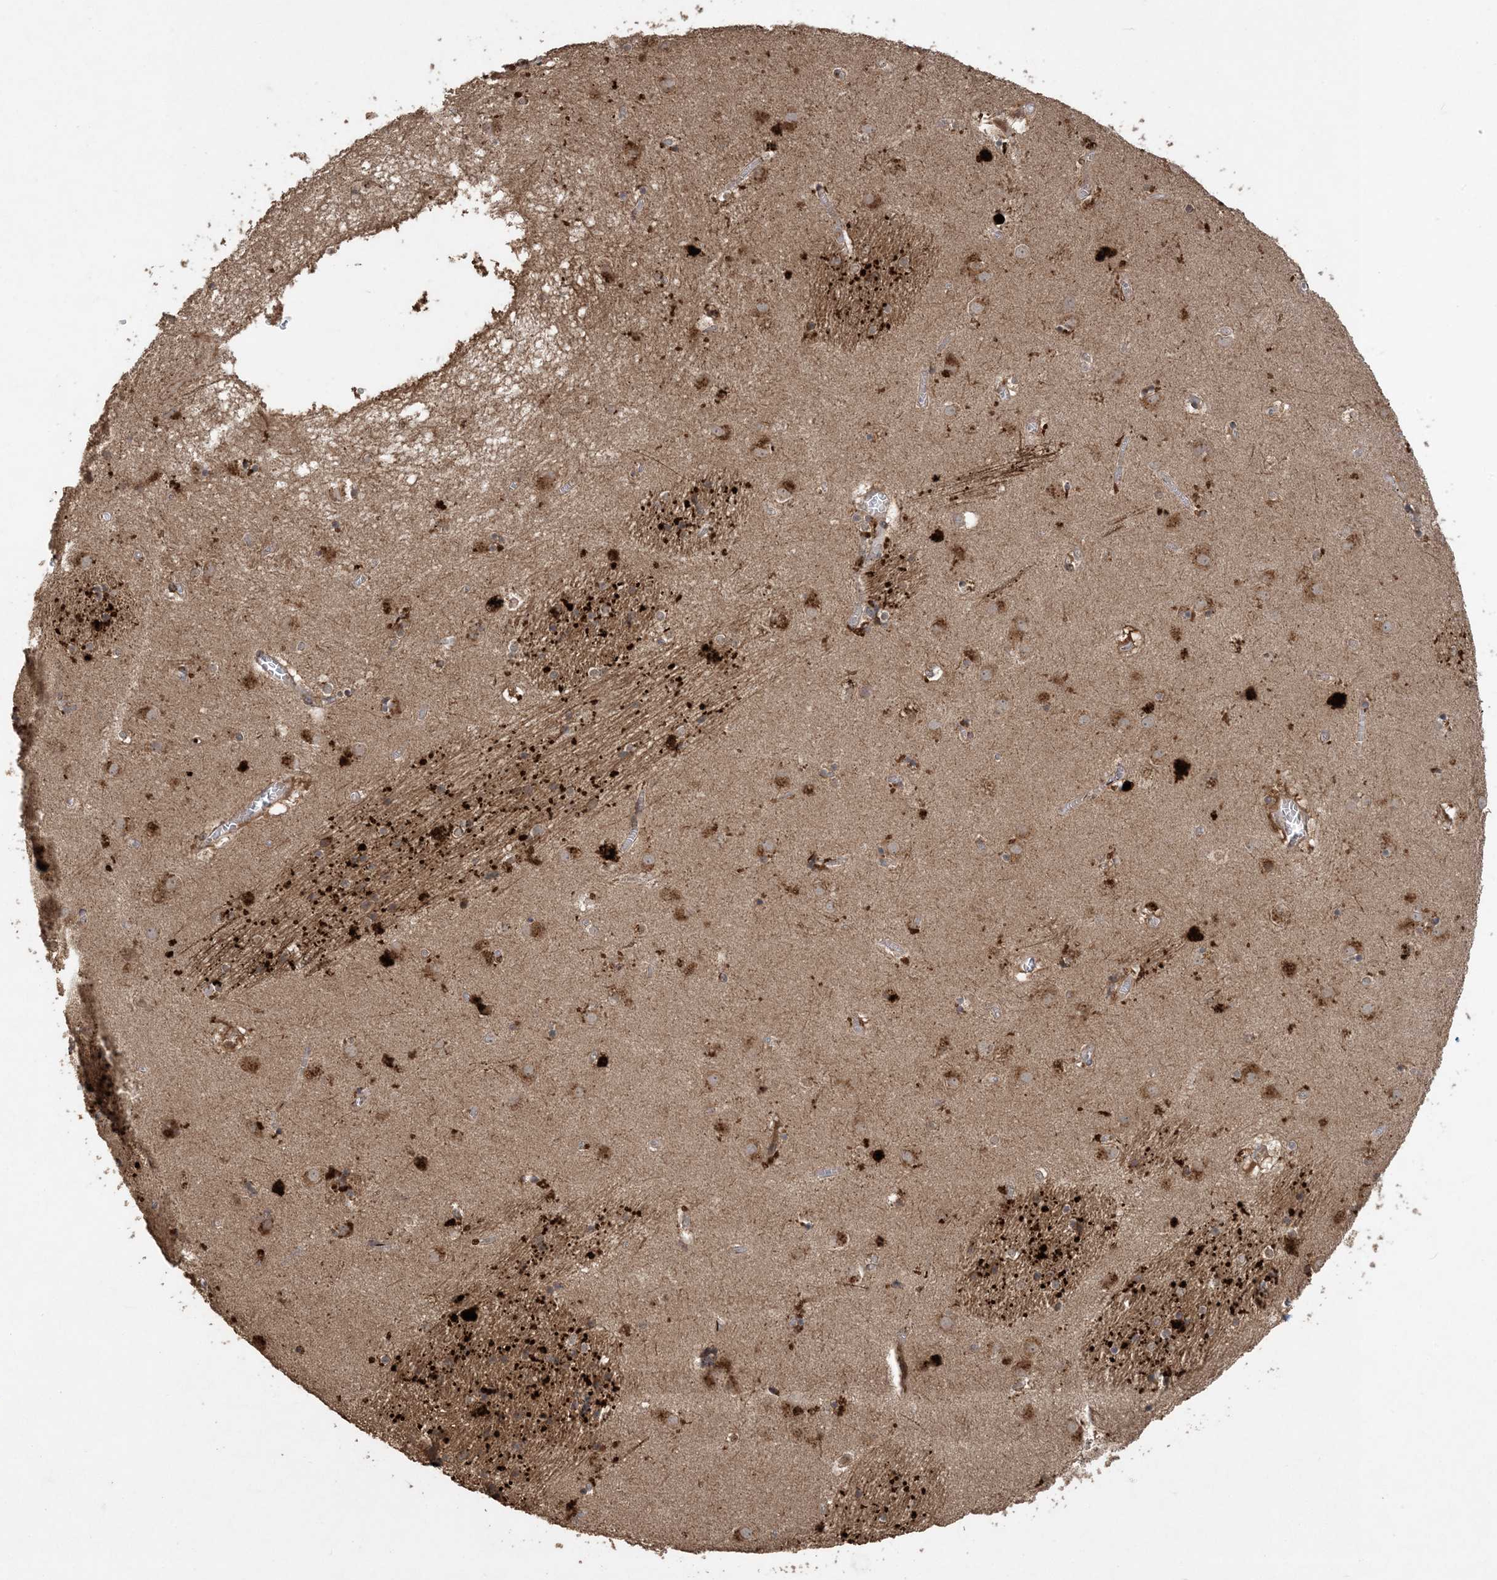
{"staining": {"intensity": "moderate", "quantity": "<25%", "location": "cytoplasmic/membranous"}, "tissue": "caudate", "cell_type": "Glial cells", "image_type": "normal", "snomed": [{"axis": "morphology", "description": "Normal tissue, NOS"}, {"axis": "topography", "description": "Lateral ventricle wall"}], "caption": "DAB (3,3'-diaminobenzidine) immunohistochemical staining of normal caudate demonstrates moderate cytoplasmic/membranous protein positivity in about <25% of glial cells.", "gene": "EFCAB8", "patient": {"sex": "male", "age": 70}}